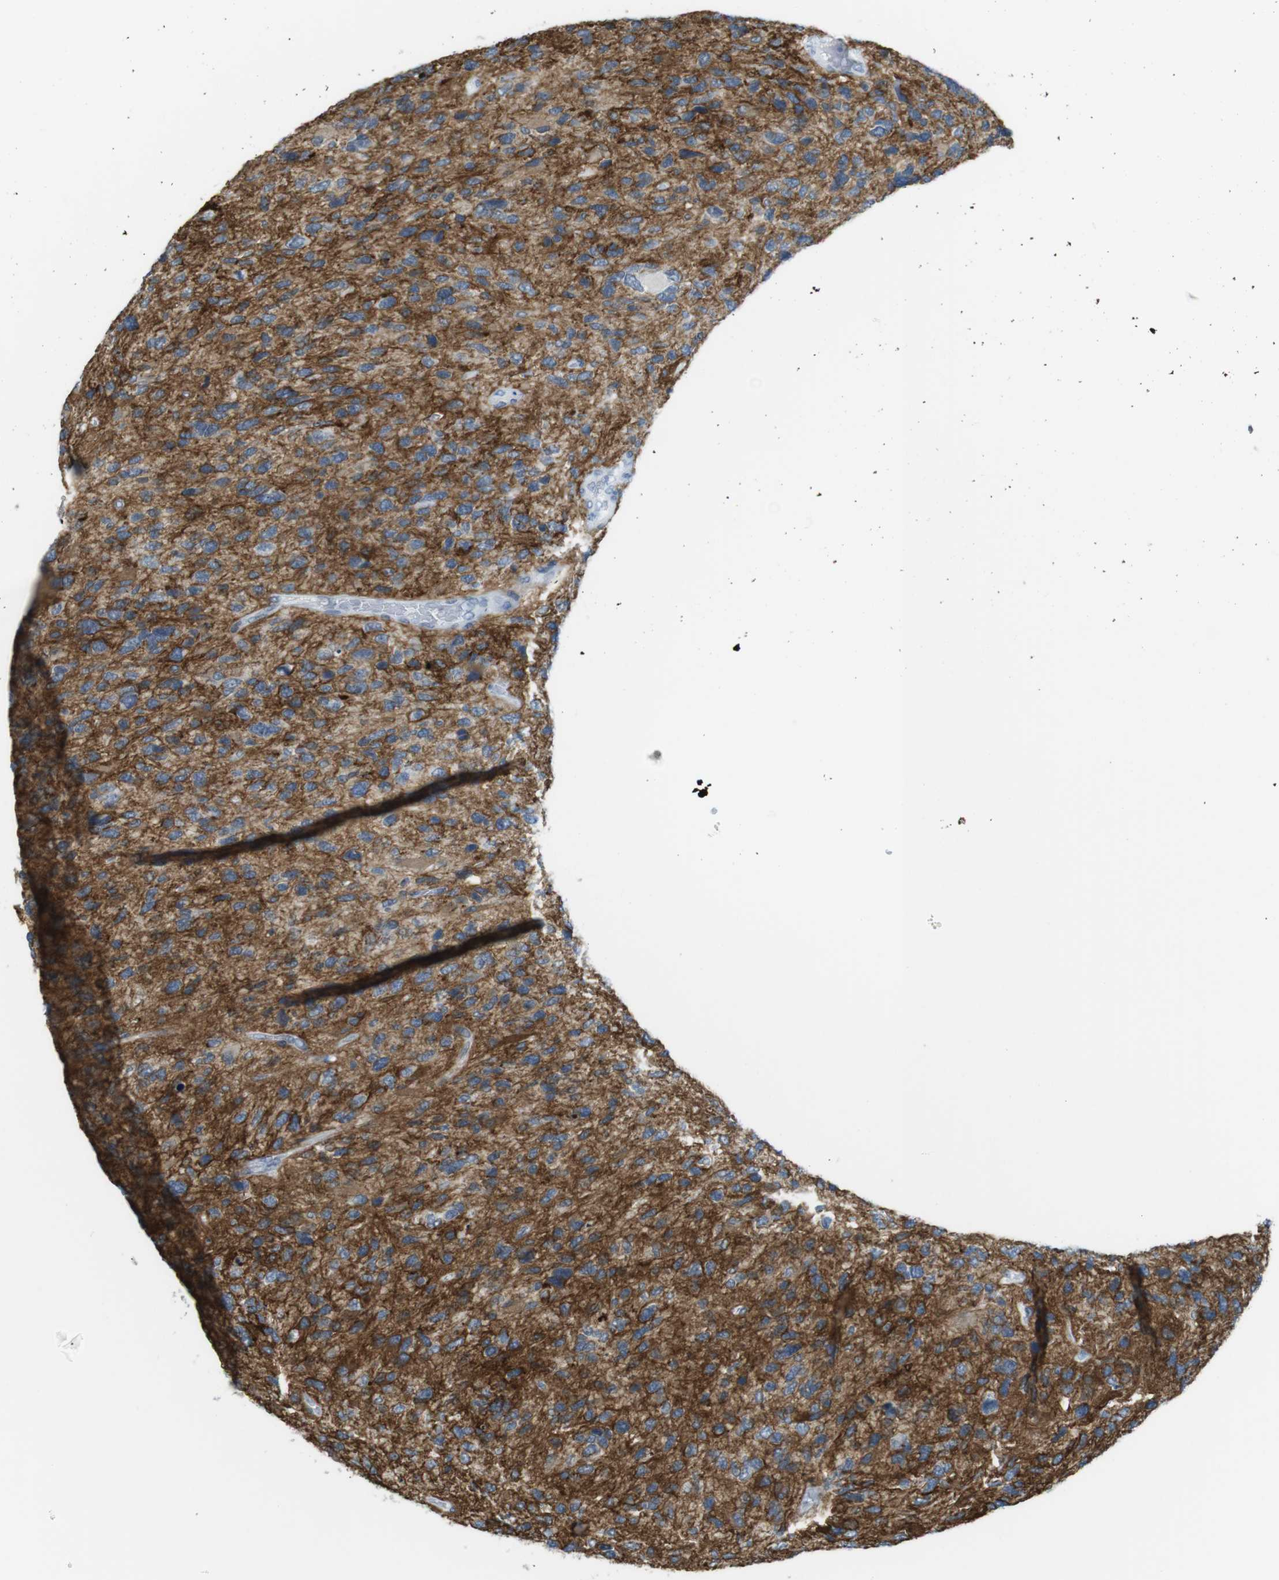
{"staining": {"intensity": "moderate", "quantity": ">75%", "location": "cytoplasmic/membranous"}, "tissue": "glioma", "cell_type": "Tumor cells", "image_type": "cancer", "snomed": [{"axis": "morphology", "description": "Glioma, malignant, High grade"}, {"axis": "topography", "description": "Brain"}], "caption": "Immunohistochemistry of human malignant glioma (high-grade) shows medium levels of moderate cytoplasmic/membranous expression in approximately >75% of tumor cells.", "gene": "GAP43", "patient": {"sex": "female", "age": 58}}